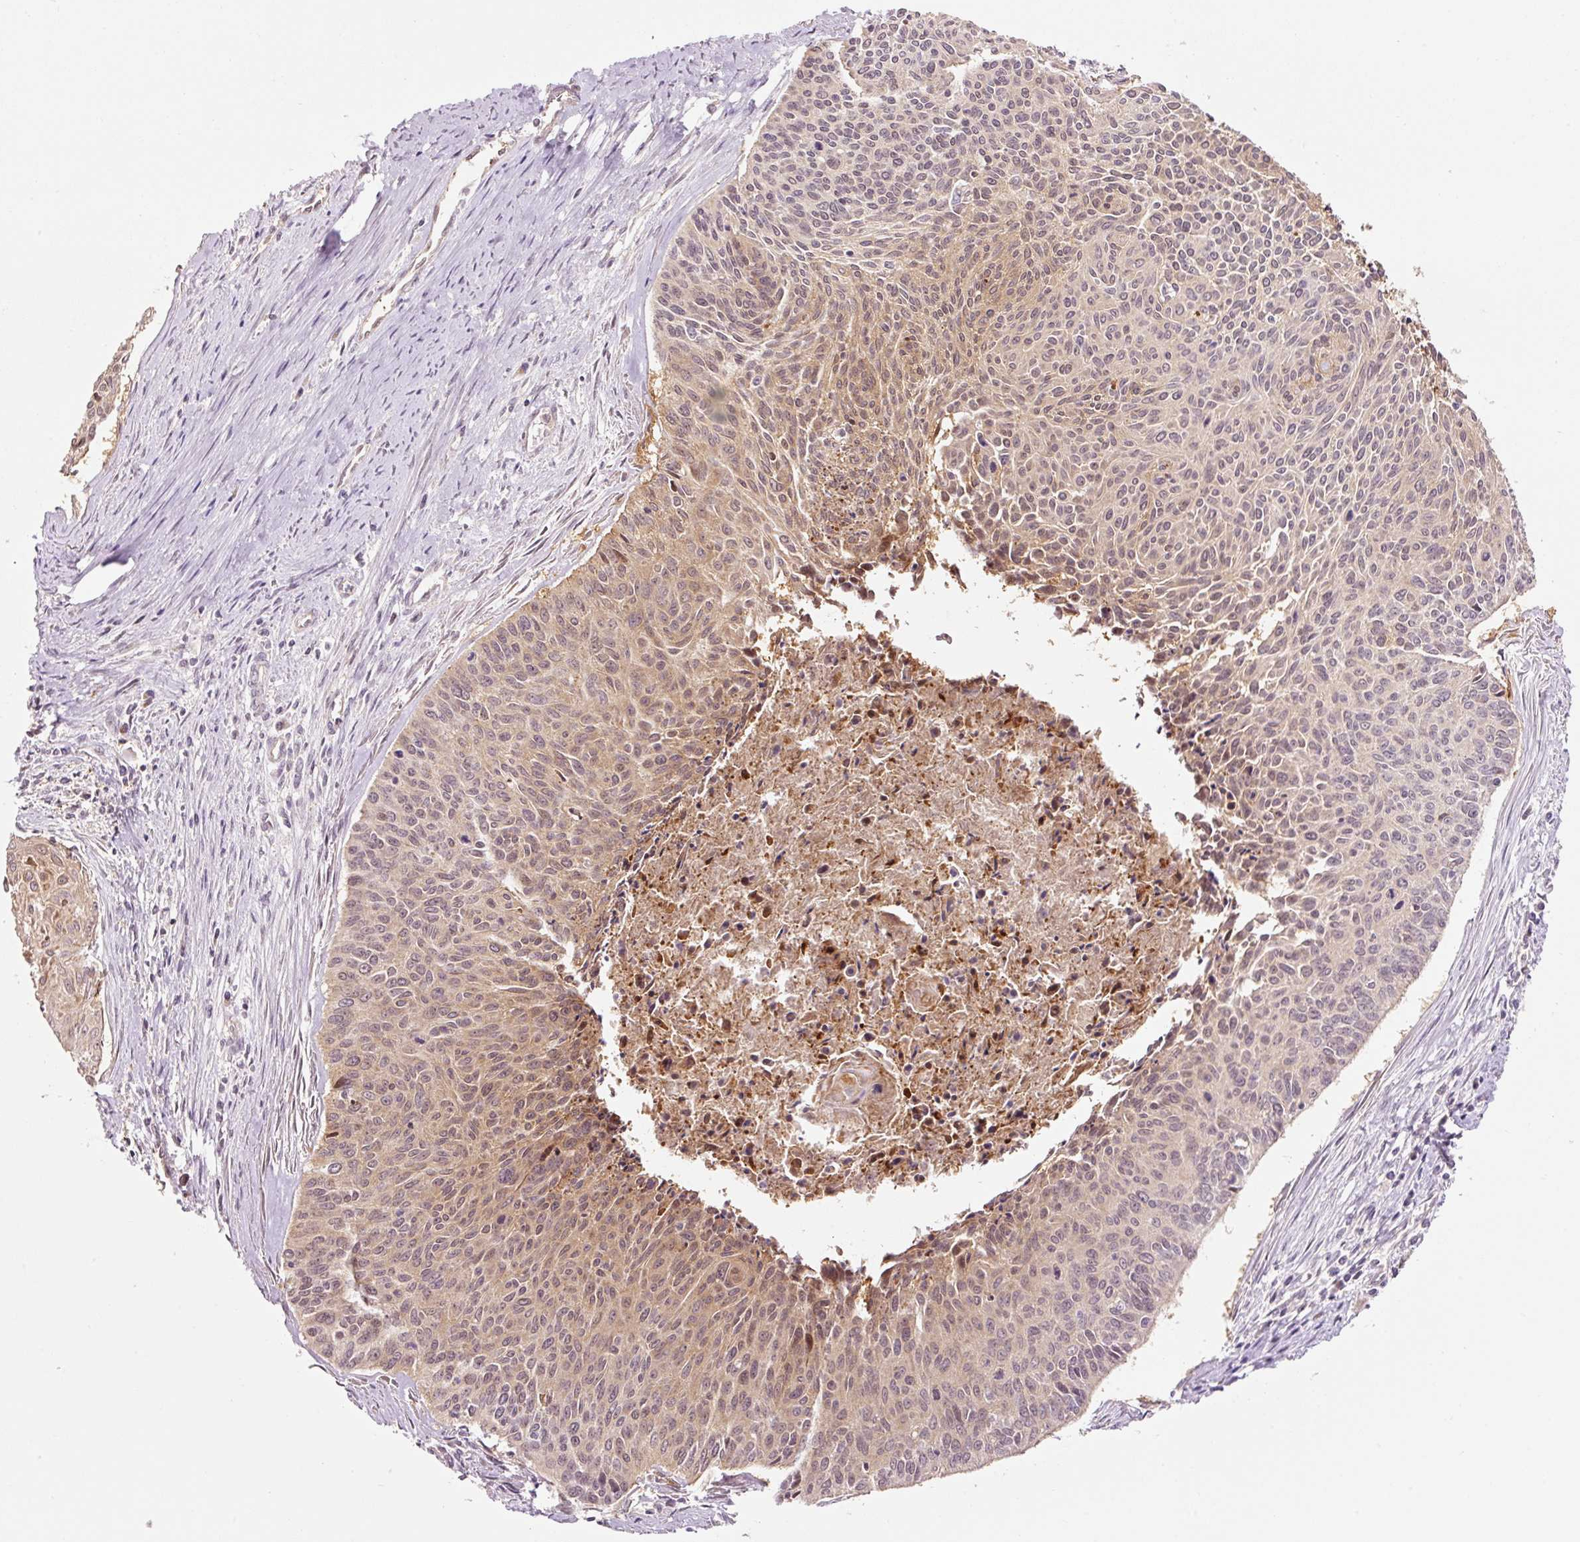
{"staining": {"intensity": "moderate", "quantity": "25%-75%", "location": "cytoplasmic/membranous,nuclear"}, "tissue": "cervical cancer", "cell_type": "Tumor cells", "image_type": "cancer", "snomed": [{"axis": "morphology", "description": "Squamous cell carcinoma, NOS"}, {"axis": "topography", "description": "Cervix"}], "caption": "Cervical cancer (squamous cell carcinoma) tissue exhibits moderate cytoplasmic/membranous and nuclear expression in approximately 25%-75% of tumor cells, visualized by immunohistochemistry.", "gene": "FBXL14", "patient": {"sex": "female", "age": 55}}